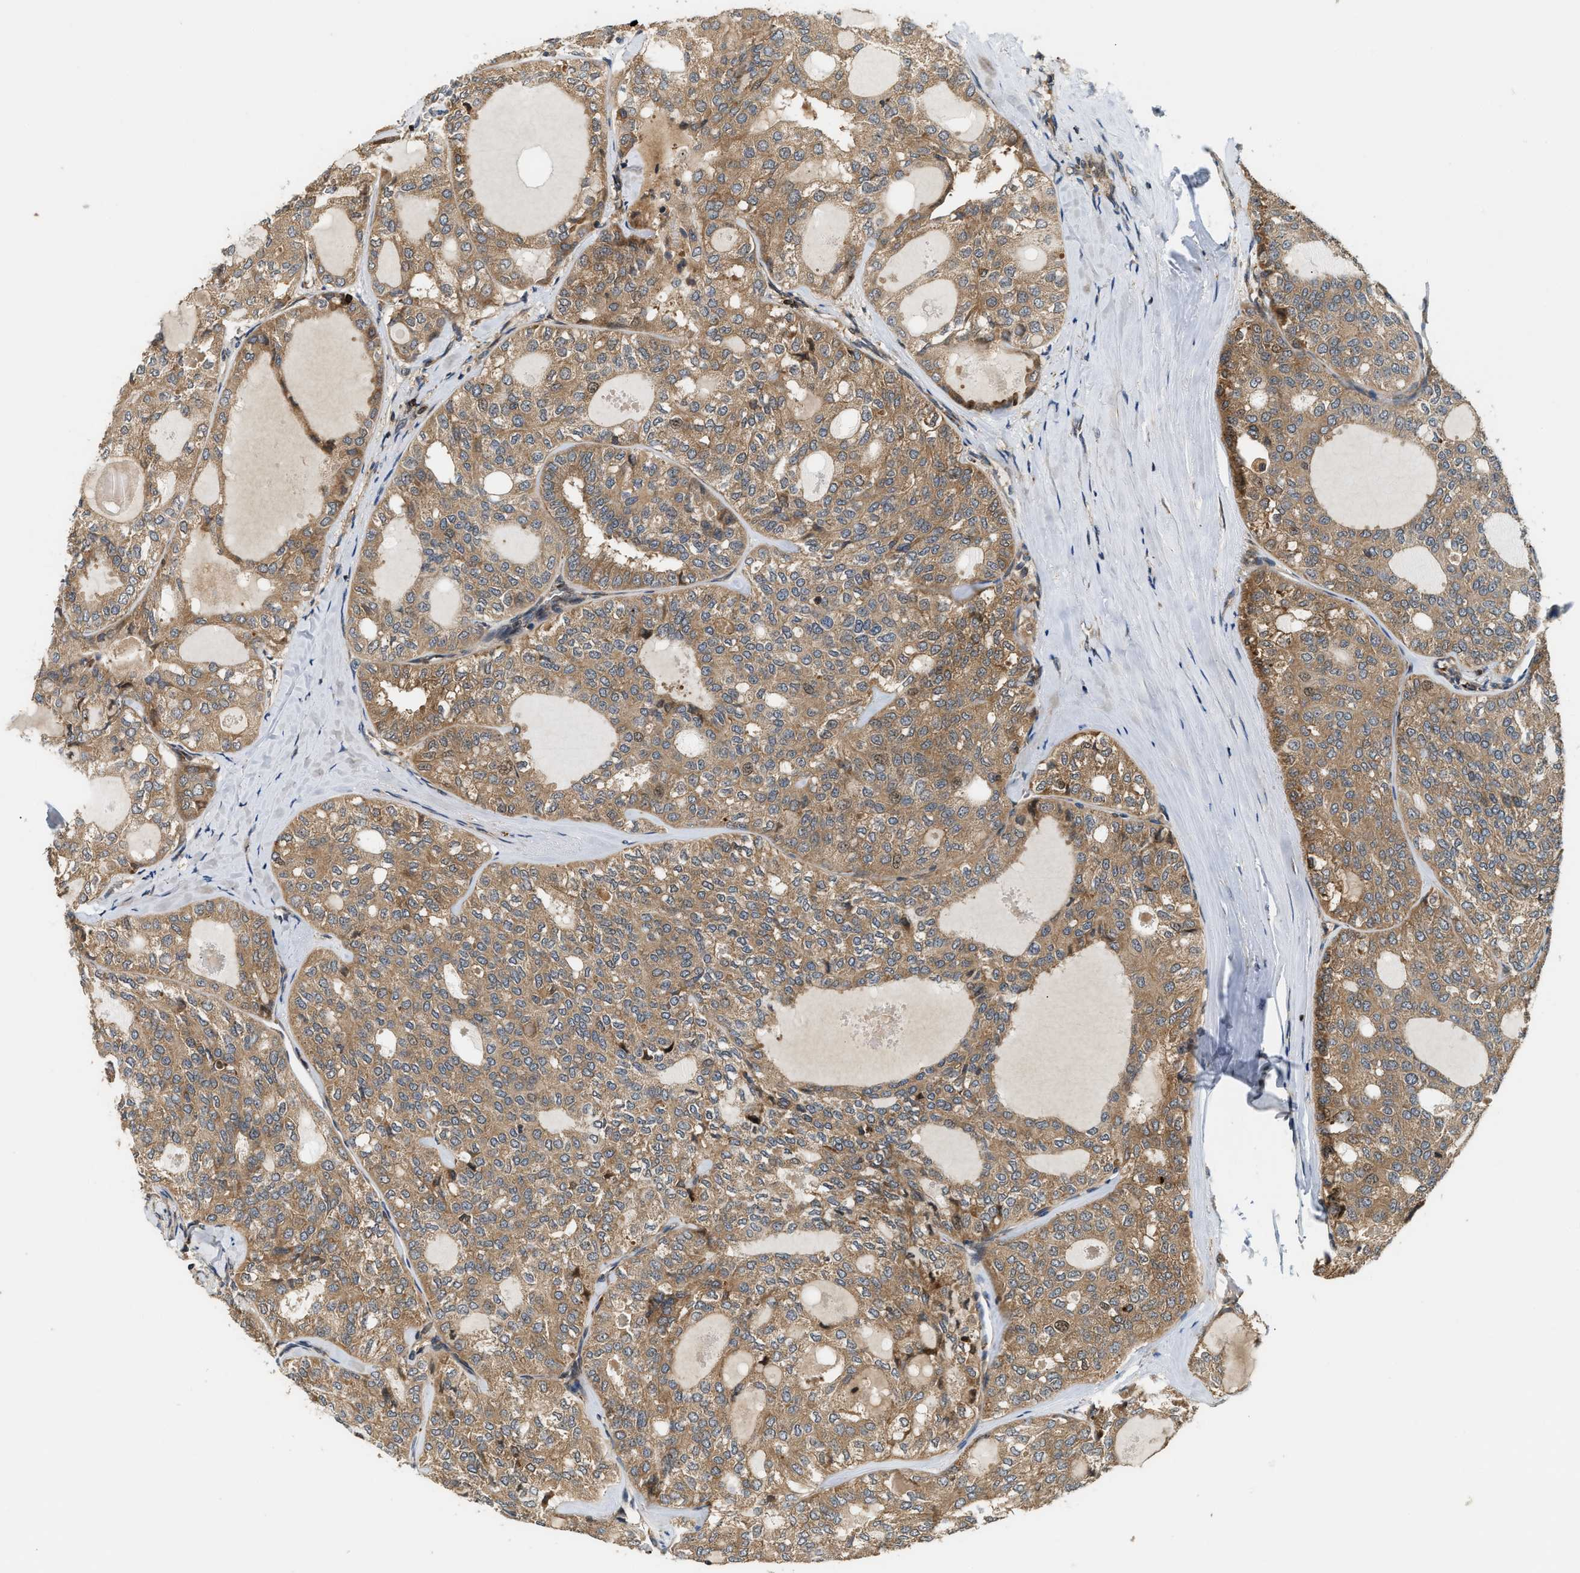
{"staining": {"intensity": "weak", "quantity": "<25%", "location": "cytoplasmic/membranous,nuclear"}, "tissue": "thyroid cancer", "cell_type": "Tumor cells", "image_type": "cancer", "snomed": [{"axis": "morphology", "description": "Follicular adenoma carcinoma, NOS"}, {"axis": "topography", "description": "Thyroid gland"}], "caption": "IHC histopathology image of follicular adenoma carcinoma (thyroid) stained for a protein (brown), which displays no staining in tumor cells.", "gene": "SNX5", "patient": {"sex": "male", "age": 75}}